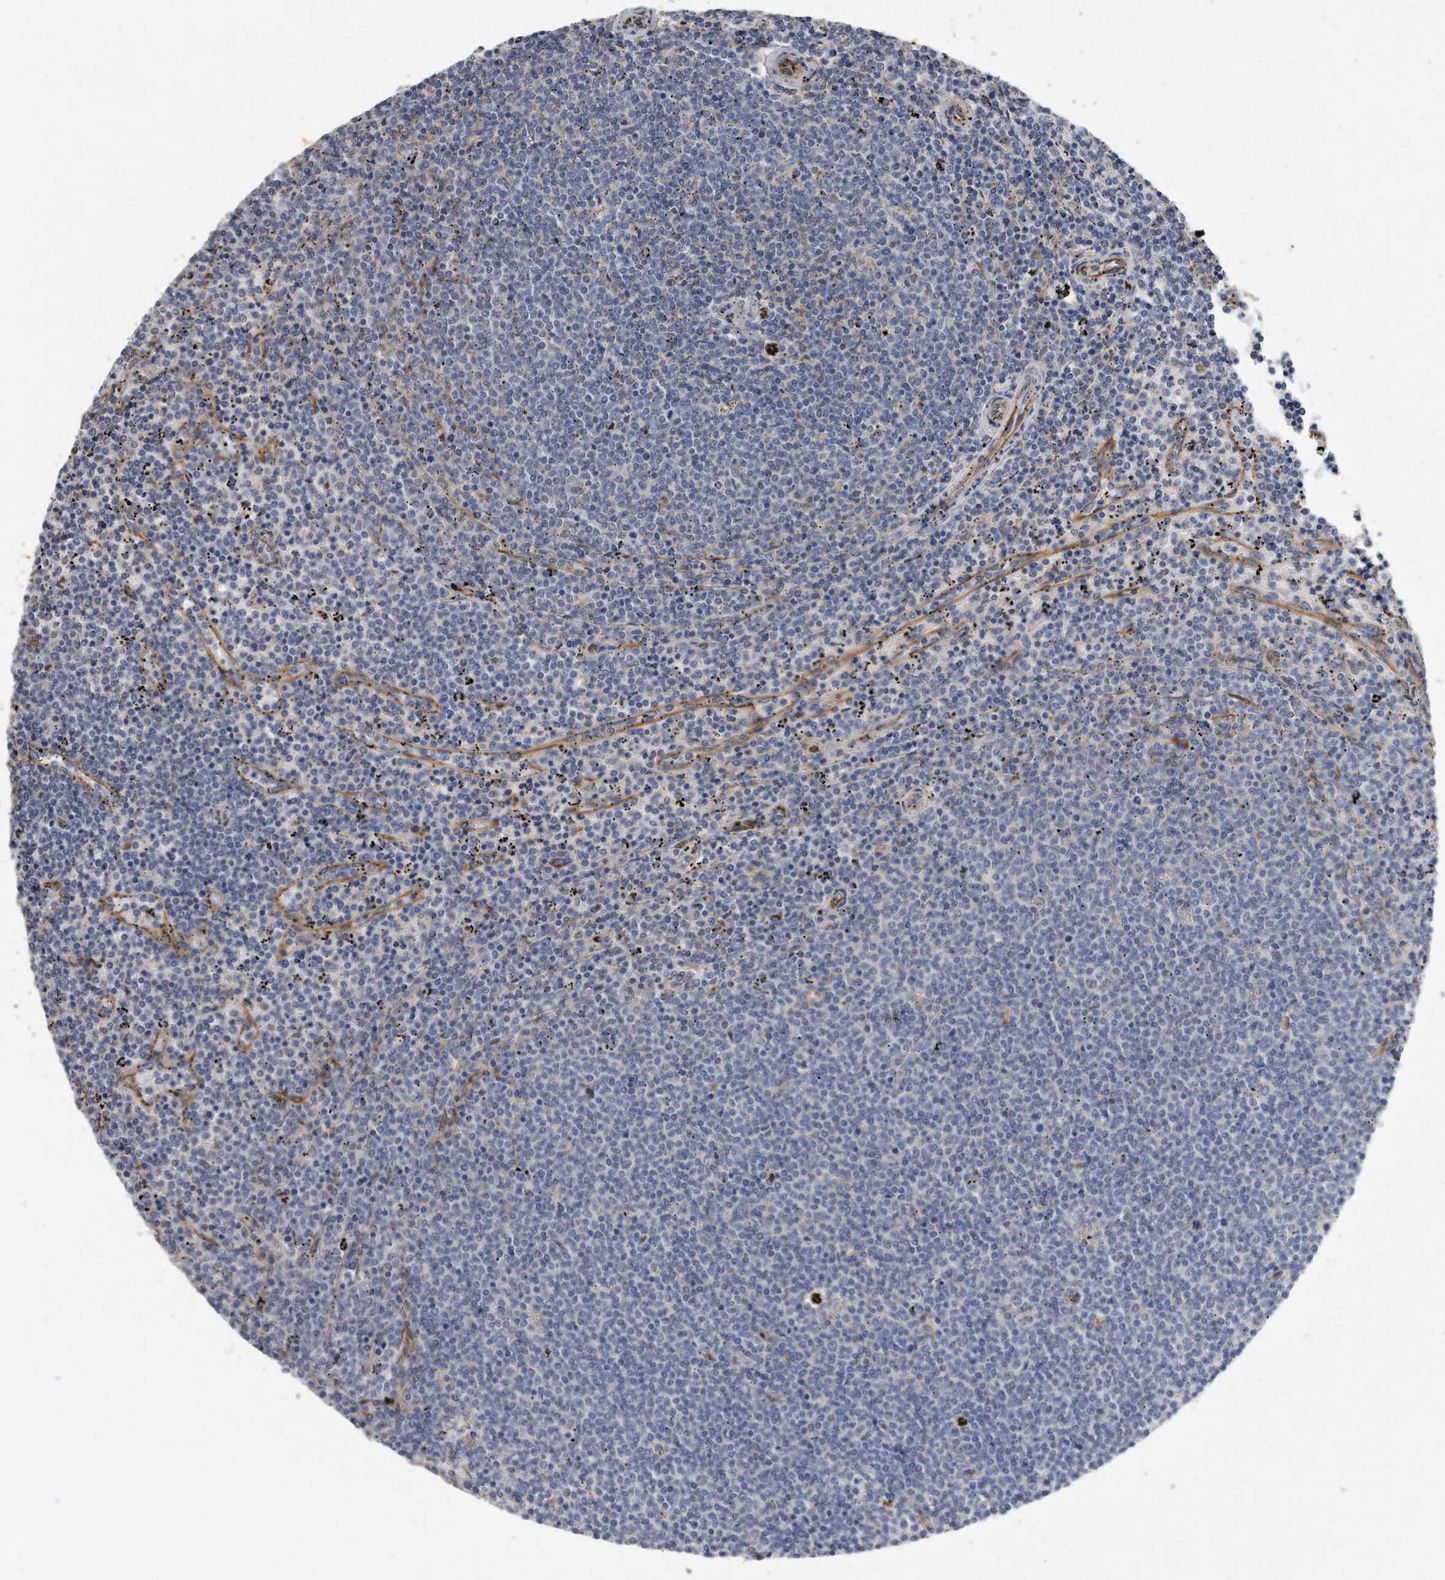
{"staining": {"intensity": "negative", "quantity": "none", "location": "none"}, "tissue": "lymphoma", "cell_type": "Tumor cells", "image_type": "cancer", "snomed": [{"axis": "morphology", "description": "Malignant lymphoma, non-Hodgkin's type, Low grade"}, {"axis": "topography", "description": "Spleen"}], "caption": "Immunohistochemistry micrograph of neoplastic tissue: lymphoma stained with DAB (3,3'-diaminobenzidine) demonstrates no significant protein staining in tumor cells. Nuclei are stained in blue.", "gene": "GPC1", "patient": {"sex": "female", "age": 50}}